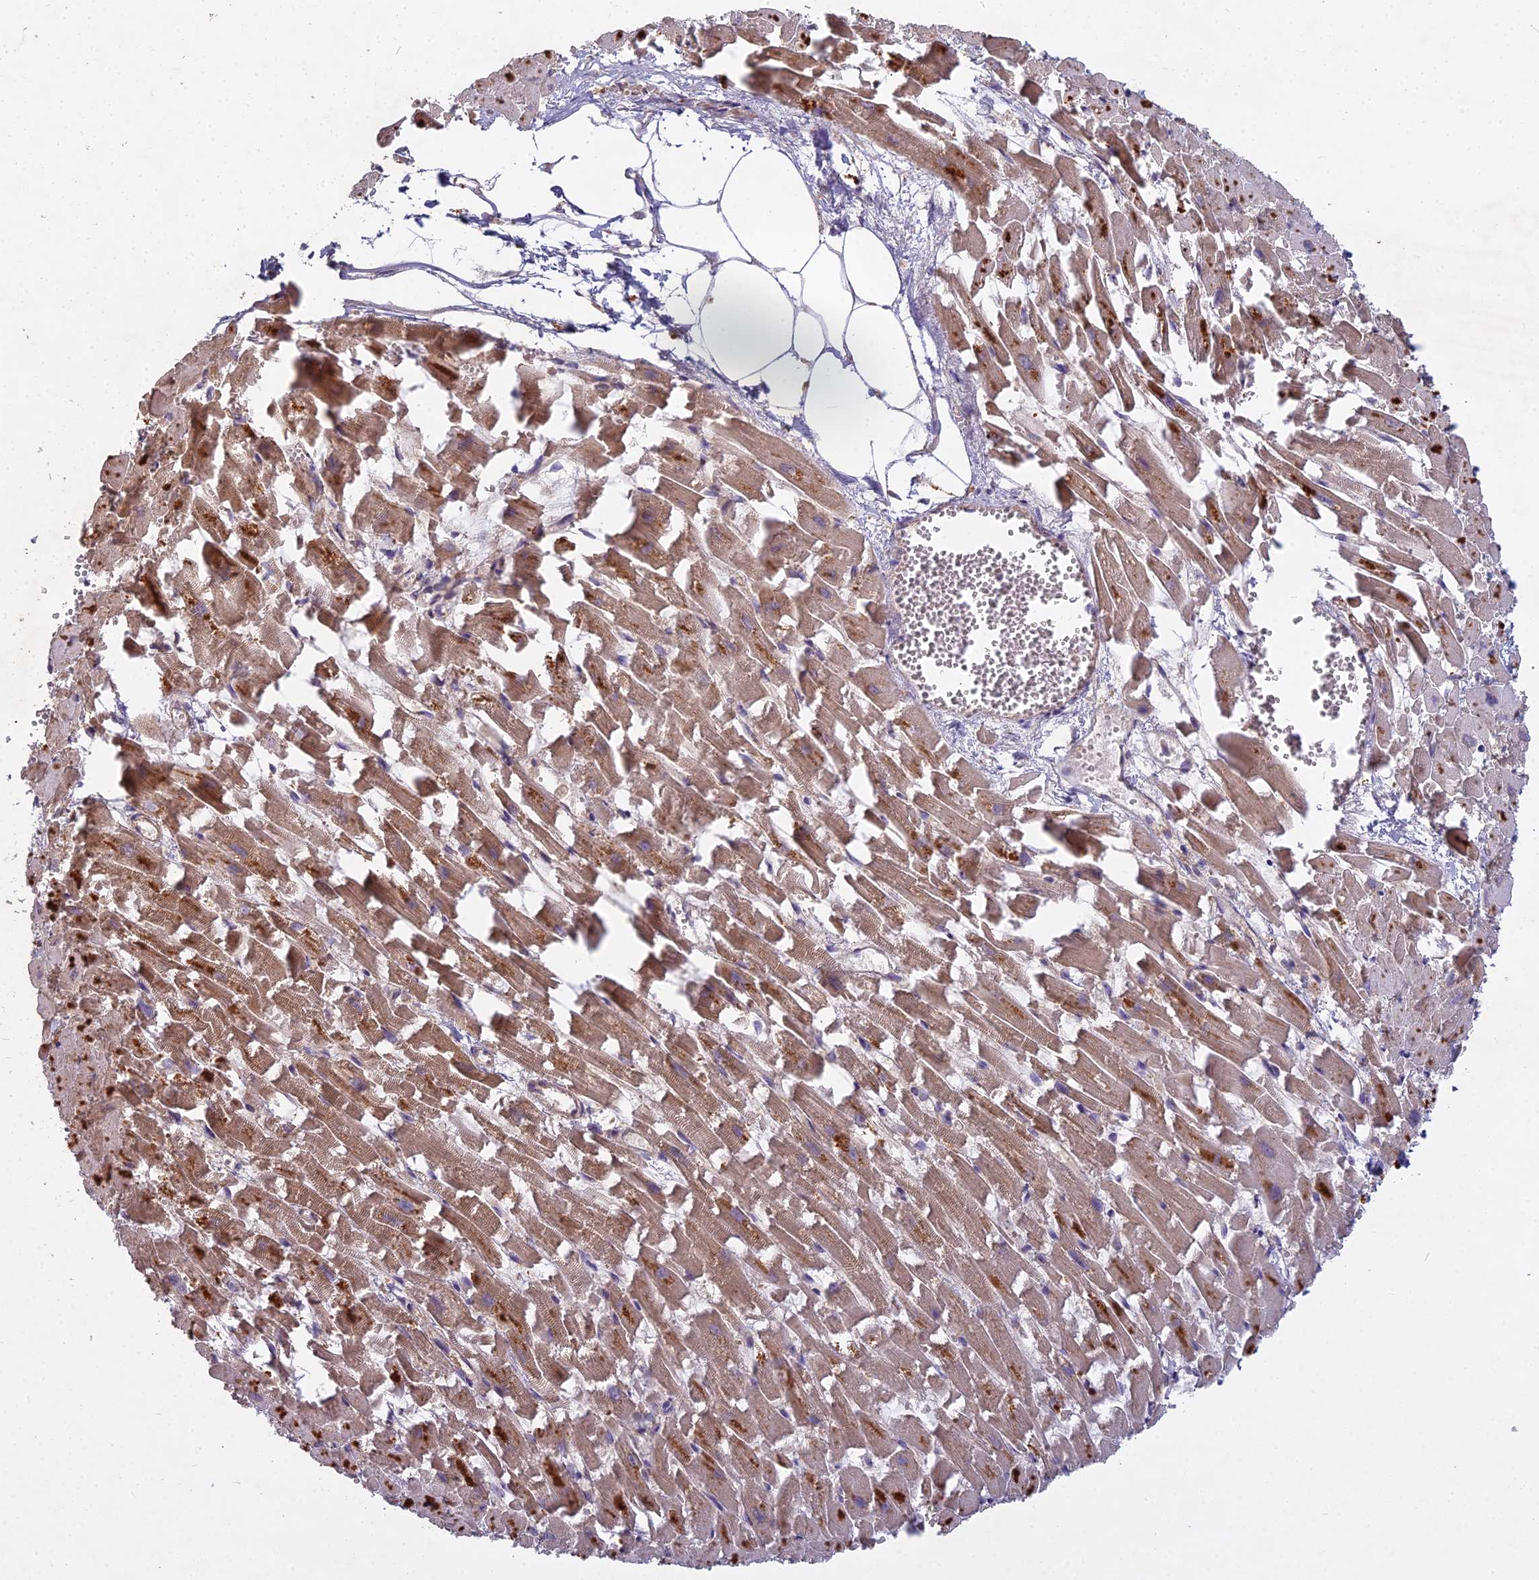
{"staining": {"intensity": "moderate", "quantity": ">75%", "location": "cytoplasmic/membranous"}, "tissue": "heart muscle", "cell_type": "Cardiomyocytes", "image_type": "normal", "snomed": [{"axis": "morphology", "description": "Normal tissue, NOS"}, {"axis": "topography", "description": "Heart"}], "caption": "An image of human heart muscle stained for a protein demonstrates moderate cytoplasmic/membranous brown staining in cardiomyocytes. The protein is shown in brown color, while the nuclei are stained blue.", "gene": "CCDC167", "patient": {"sex": "female", "age": 64}}